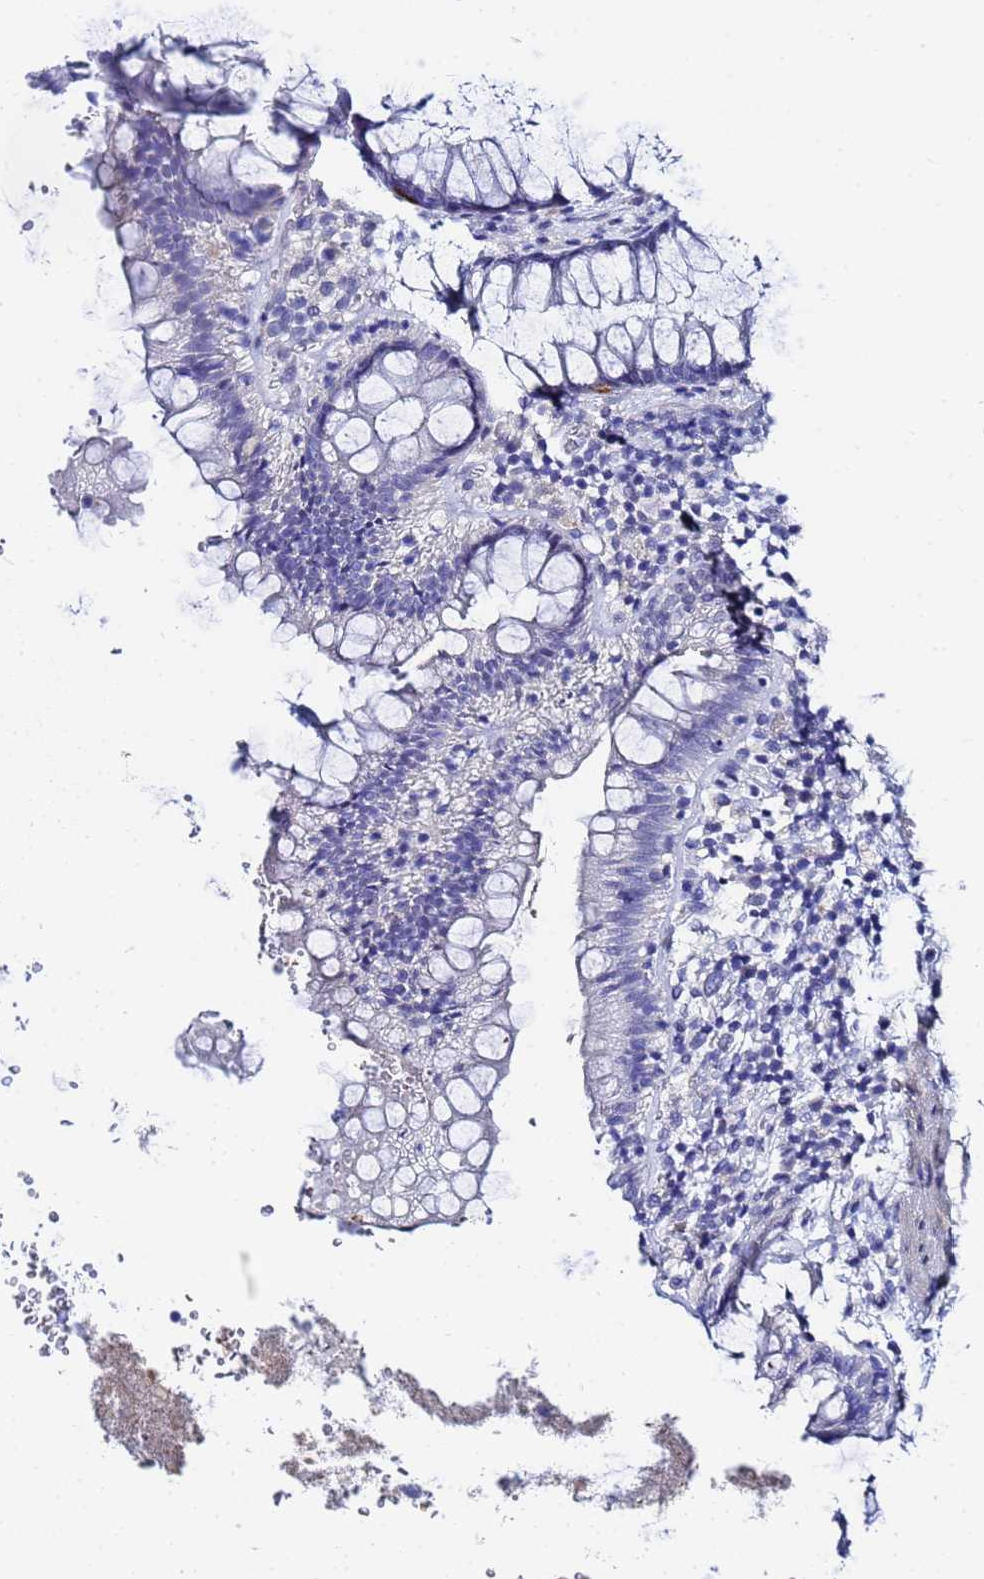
{"staining": {"intensity": "moderate", "quantity": "<25%", "location": "cytoplasmic/membranous"}, "tissue": "rectum", "cell_type": "Glandular cells", "image_type": "normal", "snomed": [{"axis": "morphology", "description": "Normal tissue, NOS"}, {"axis": "topography", "description": "Rectum"}], "caption": "Moderate cytoplasmic/membranous protein expression is identified in approximately <25% of glandular cells in rectum. The staining was performed using DAB, with brown indicating positive protein expression. Nuclei are stained blue with hematoxylin.", "gene": "ZNF26", "patient": {"sex": "male", "age": 83}}